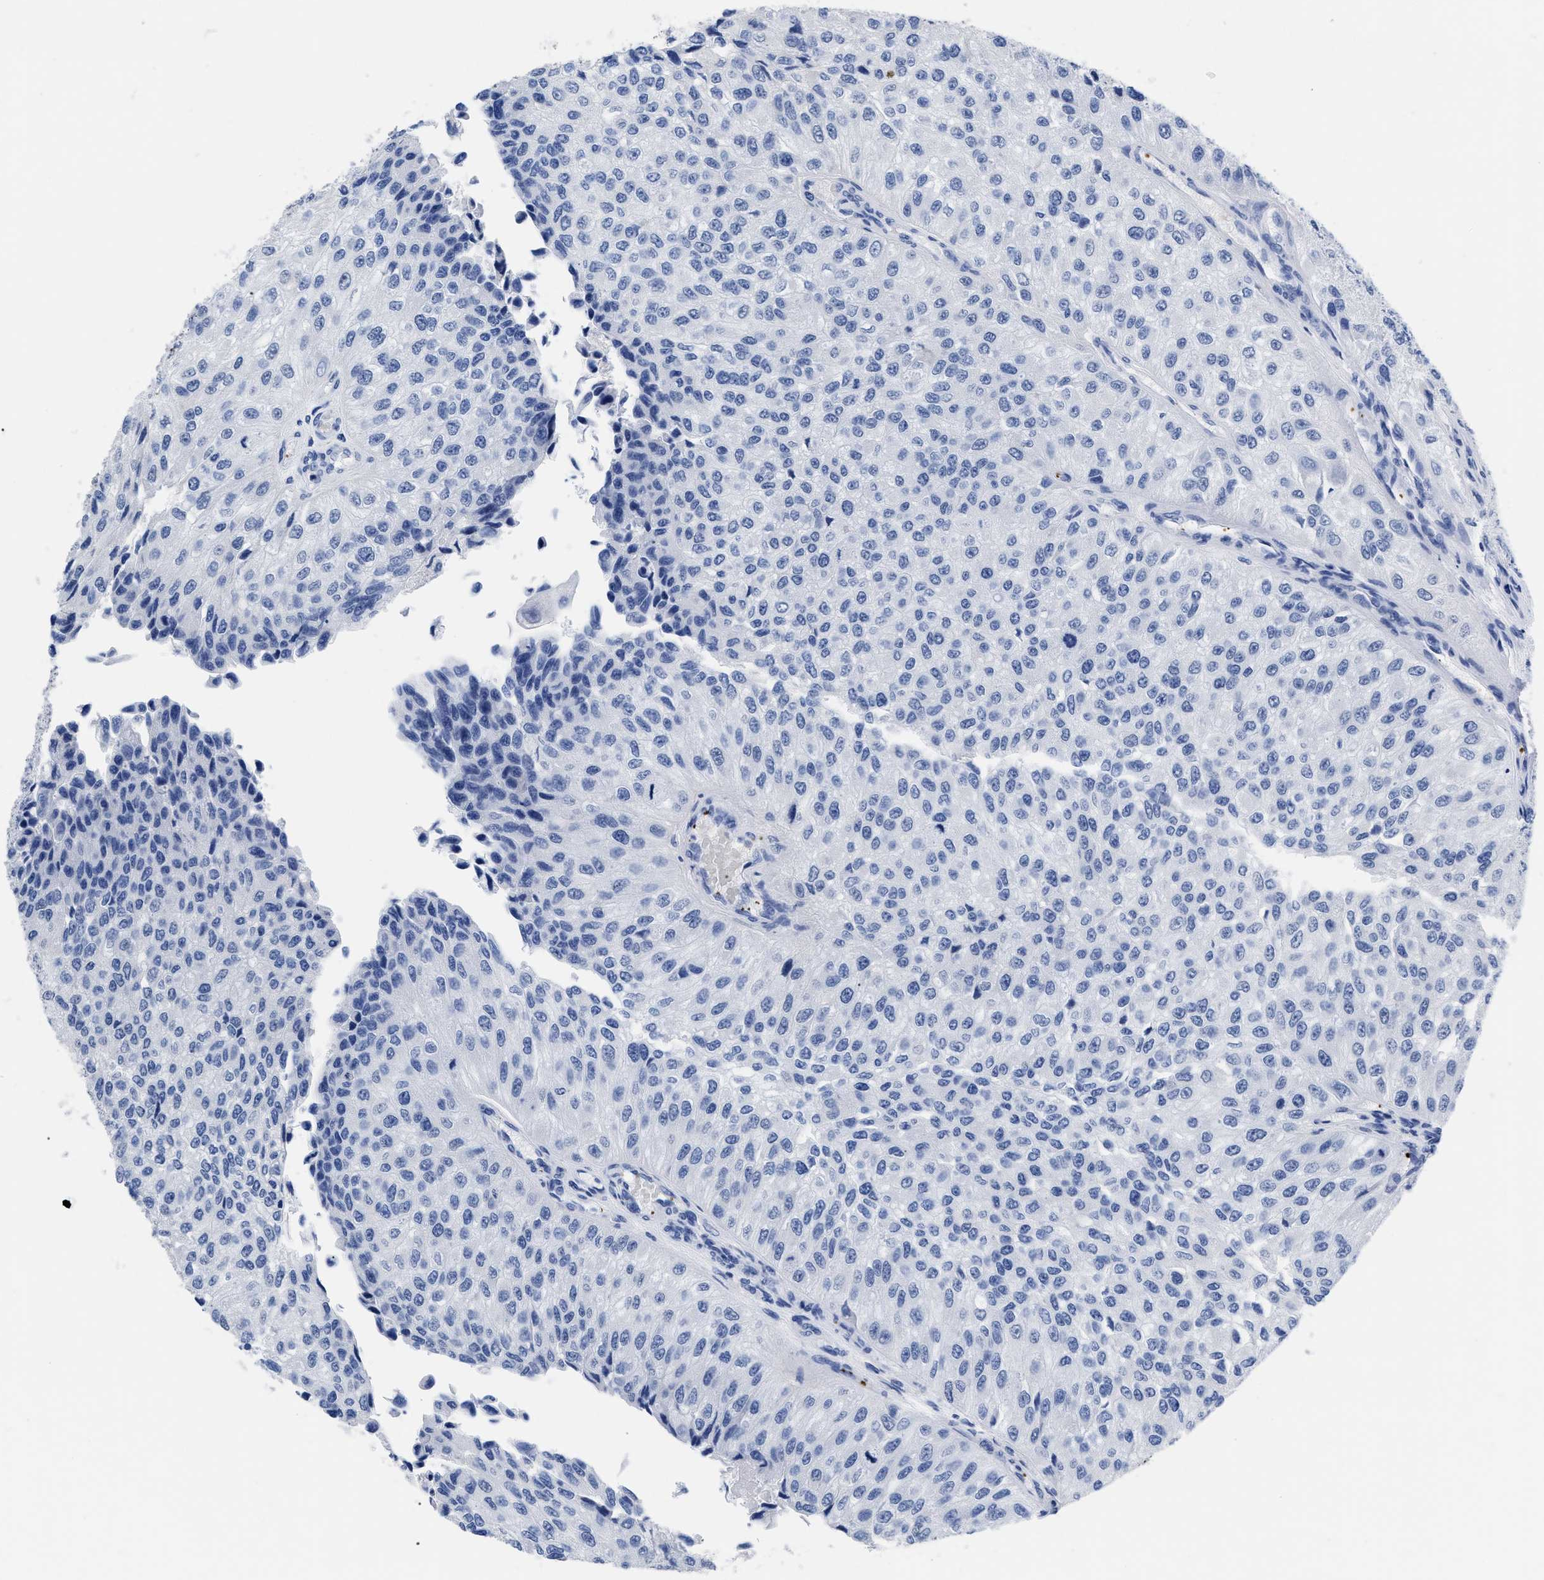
{"staining": {"intensity": "negative", "quantity": "none", "location": "none"}, "tissue": "urothelial cancer", "cell_type": "Tumor cells", "image_type": "cancer", "snomed": [{"axis": "morphology", "description": "Urothelial carcinoma, High grade"}, {"axis": "topography", "description": "Kidney"}, {"axis": "topography", "description": "Urinary bladder"}], "caption": "Tumor cells are negative for protein expression in human urothelial cancer.", "gene": "TREML1", "patient": {"sex": "male", "age": 77}}